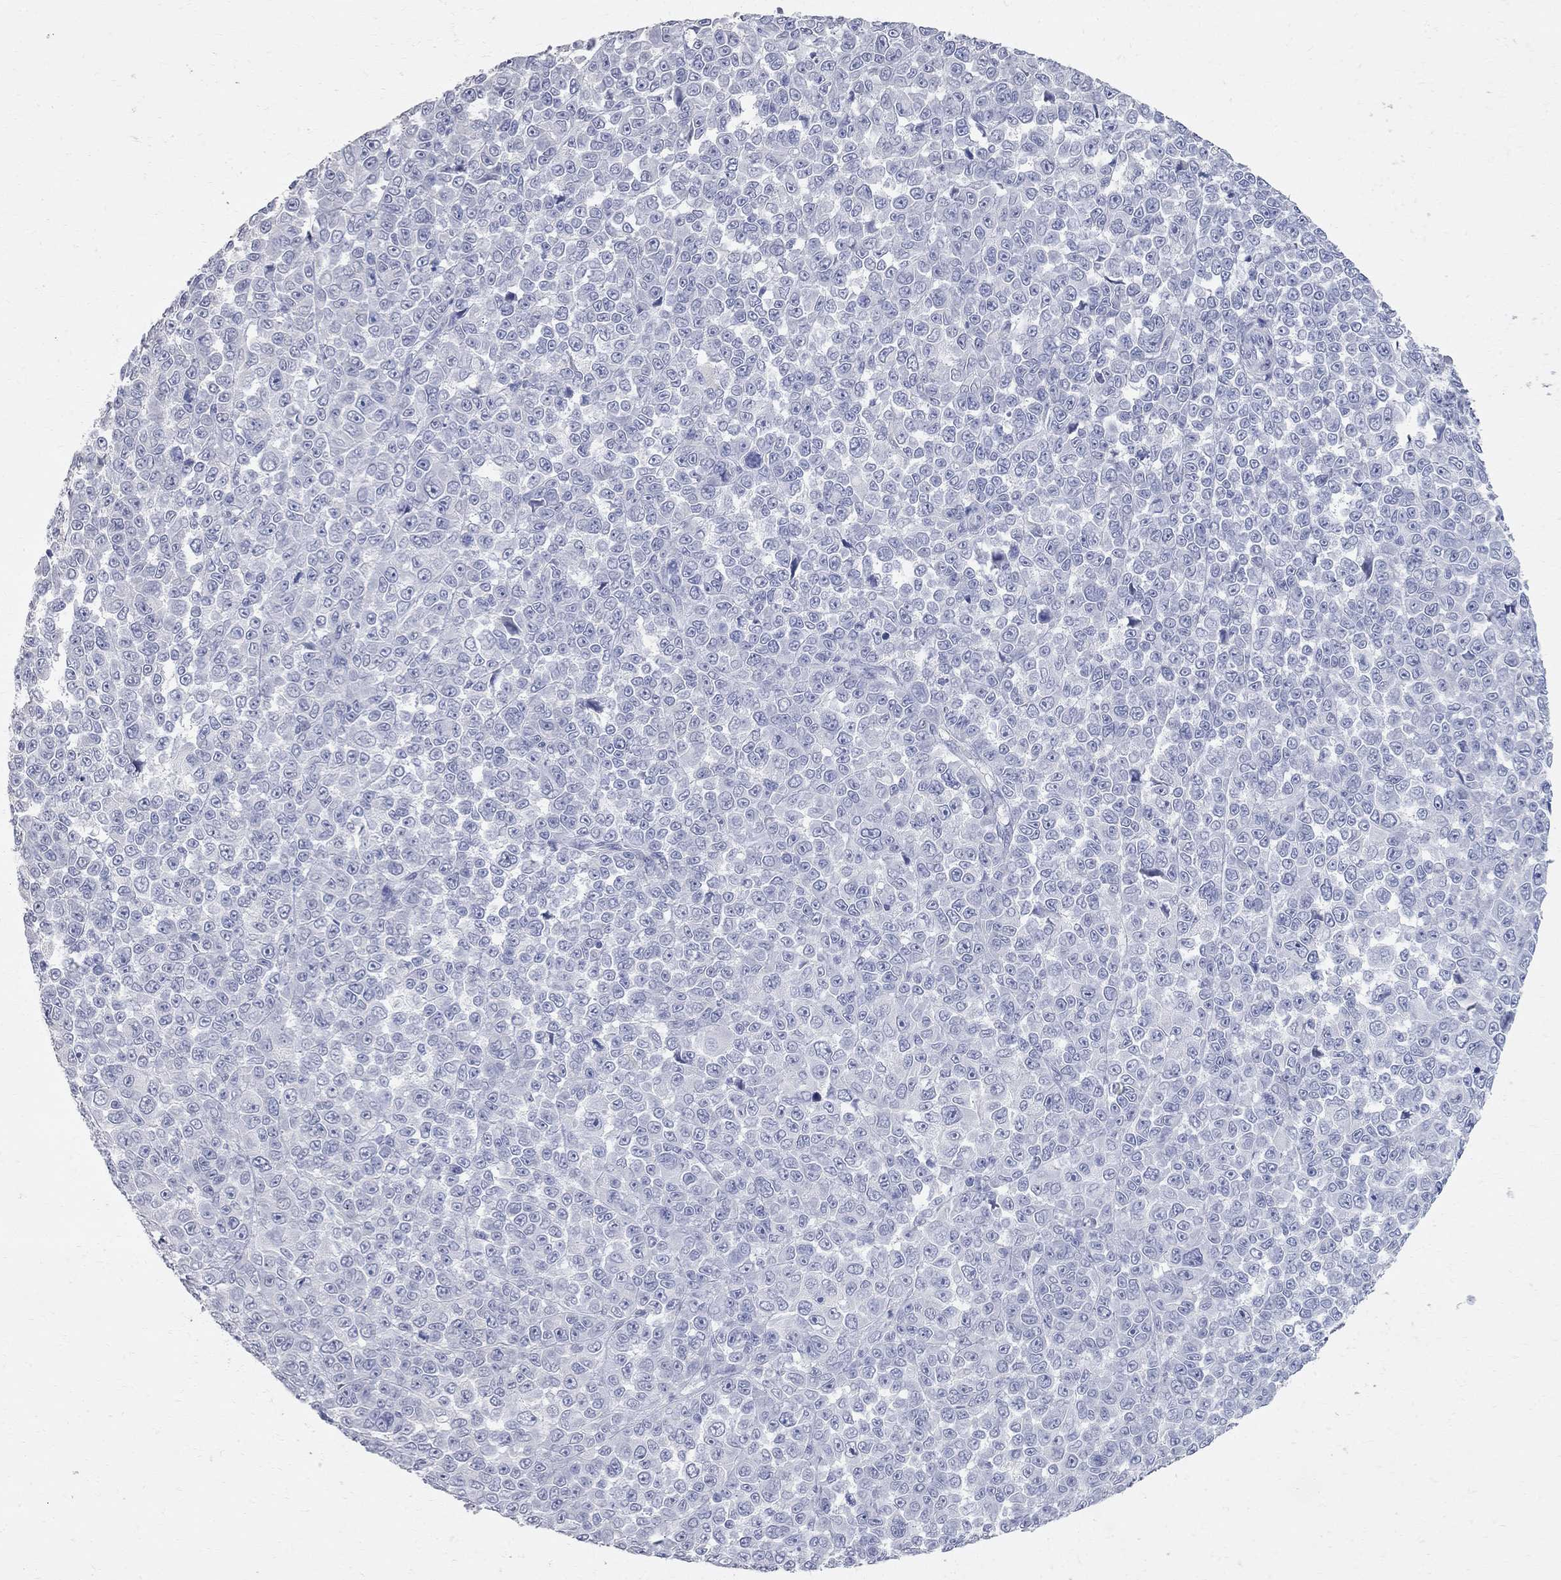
{"staining": {"intensity": "negative", "quantity": "none", "location": "none"}, "tissue": "melanoma", "cell_type": "Tumor cells", "image_type": "cancer", "snomed": [{"axis": "morphology", "description": "Malignant melanoma, NOS"}, {"axis": "topography", "description": "Skin"}], "caption": "There is no significant positivity in tumor cells of melanoma.", "gene": "BPIFB1", "patient": {"sex": "female", "age": 95}}